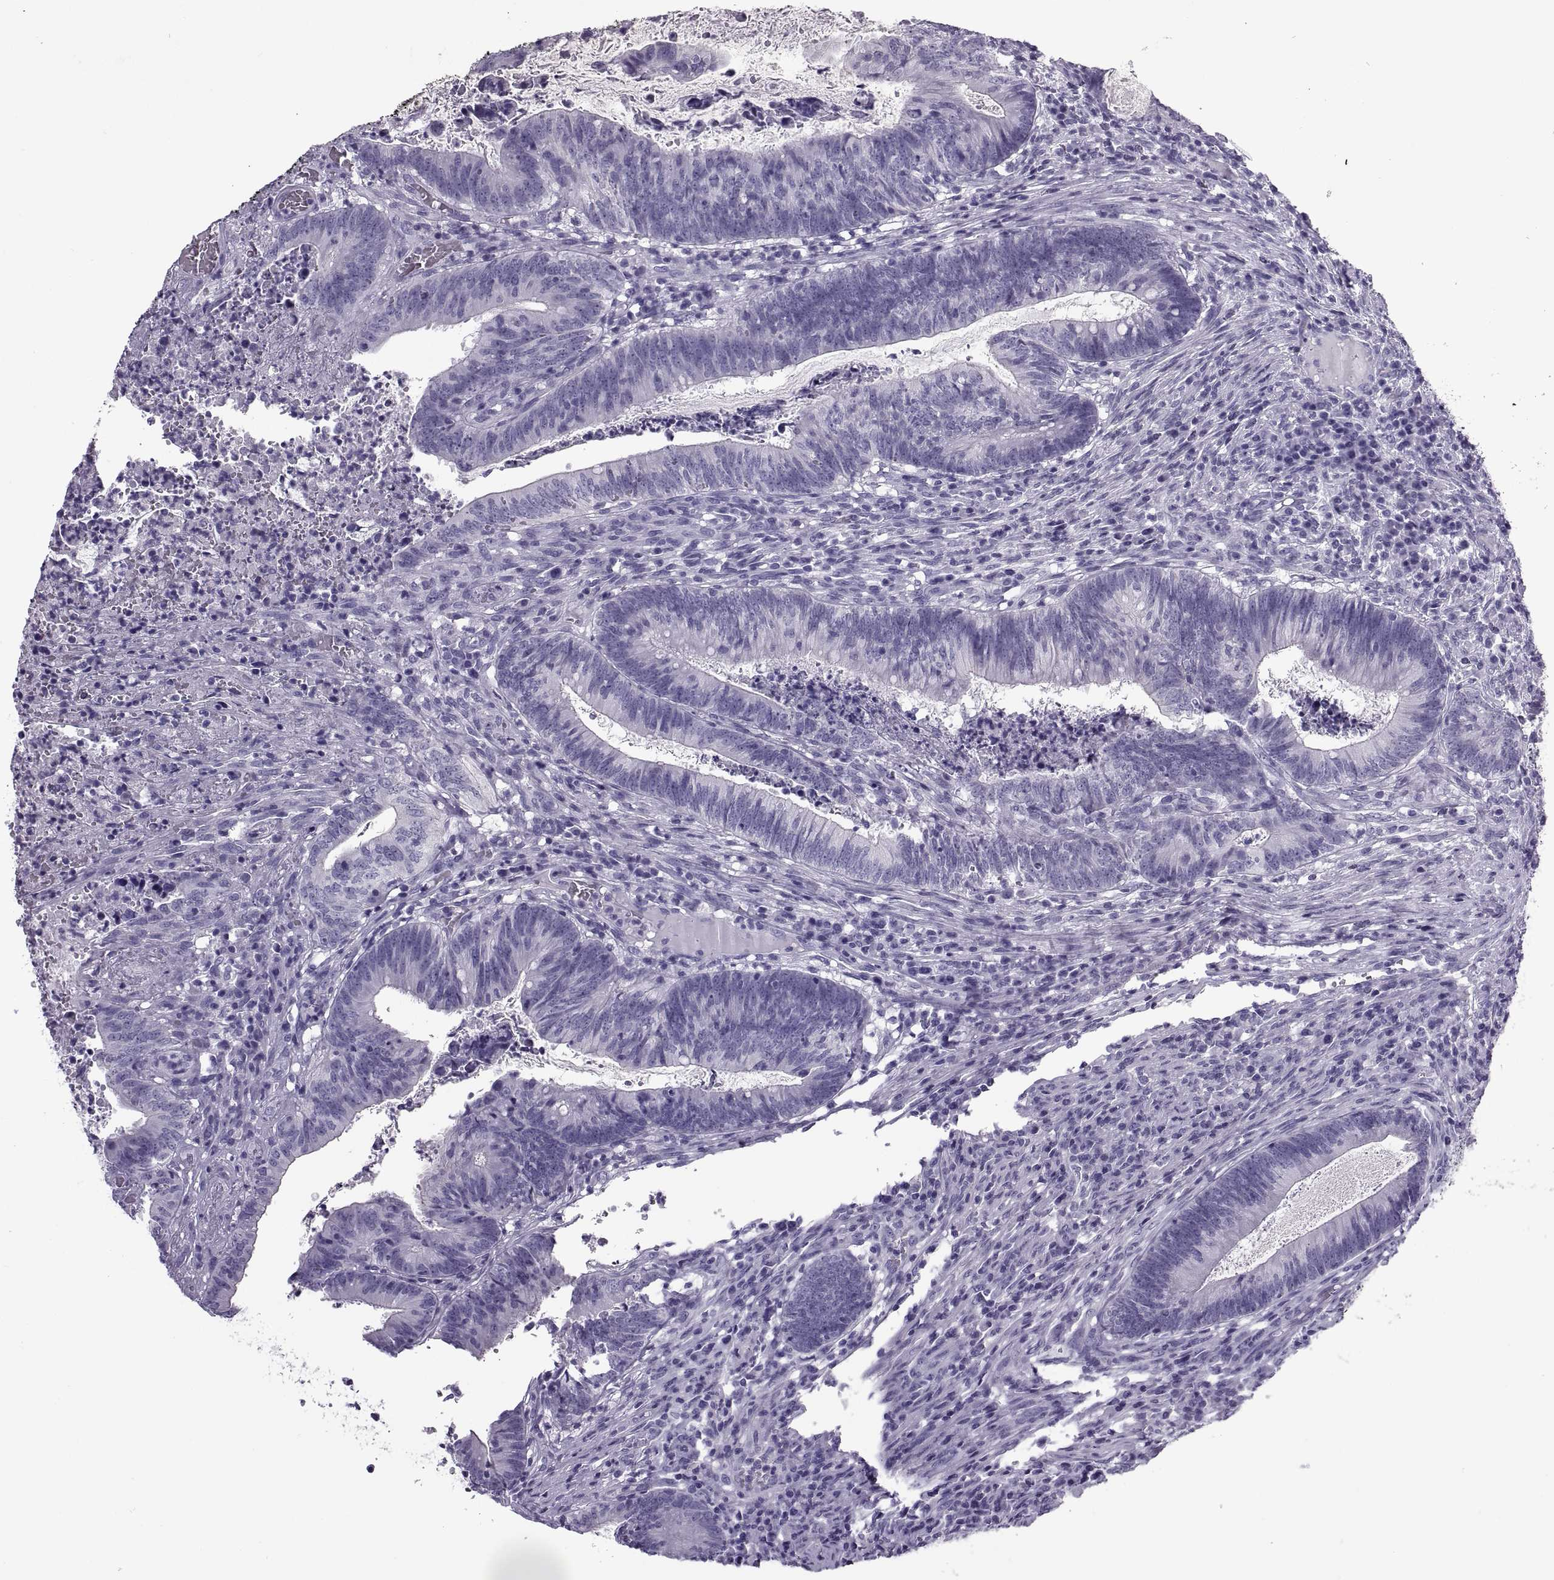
{"staining": {"intensity": "negative", "quantity": "none", "location": "none"}, "tissue": "colorectal cancer", "cell_type": "Tumor cells", "image_type": "cancer", "snomed": [{"axis": "morphology", "description": "Adenocarcinoma, NOS"}, {"axis": "topography", "description": "Colon"}], "caption": "Immunohistochemistry photomicrograph of human colorectal adenocarcinoma stained for a protein (brown), which shows no staining in tumor cells.", "gene": "RLBP1", "patient": {"sex": "female", "age": 70}}